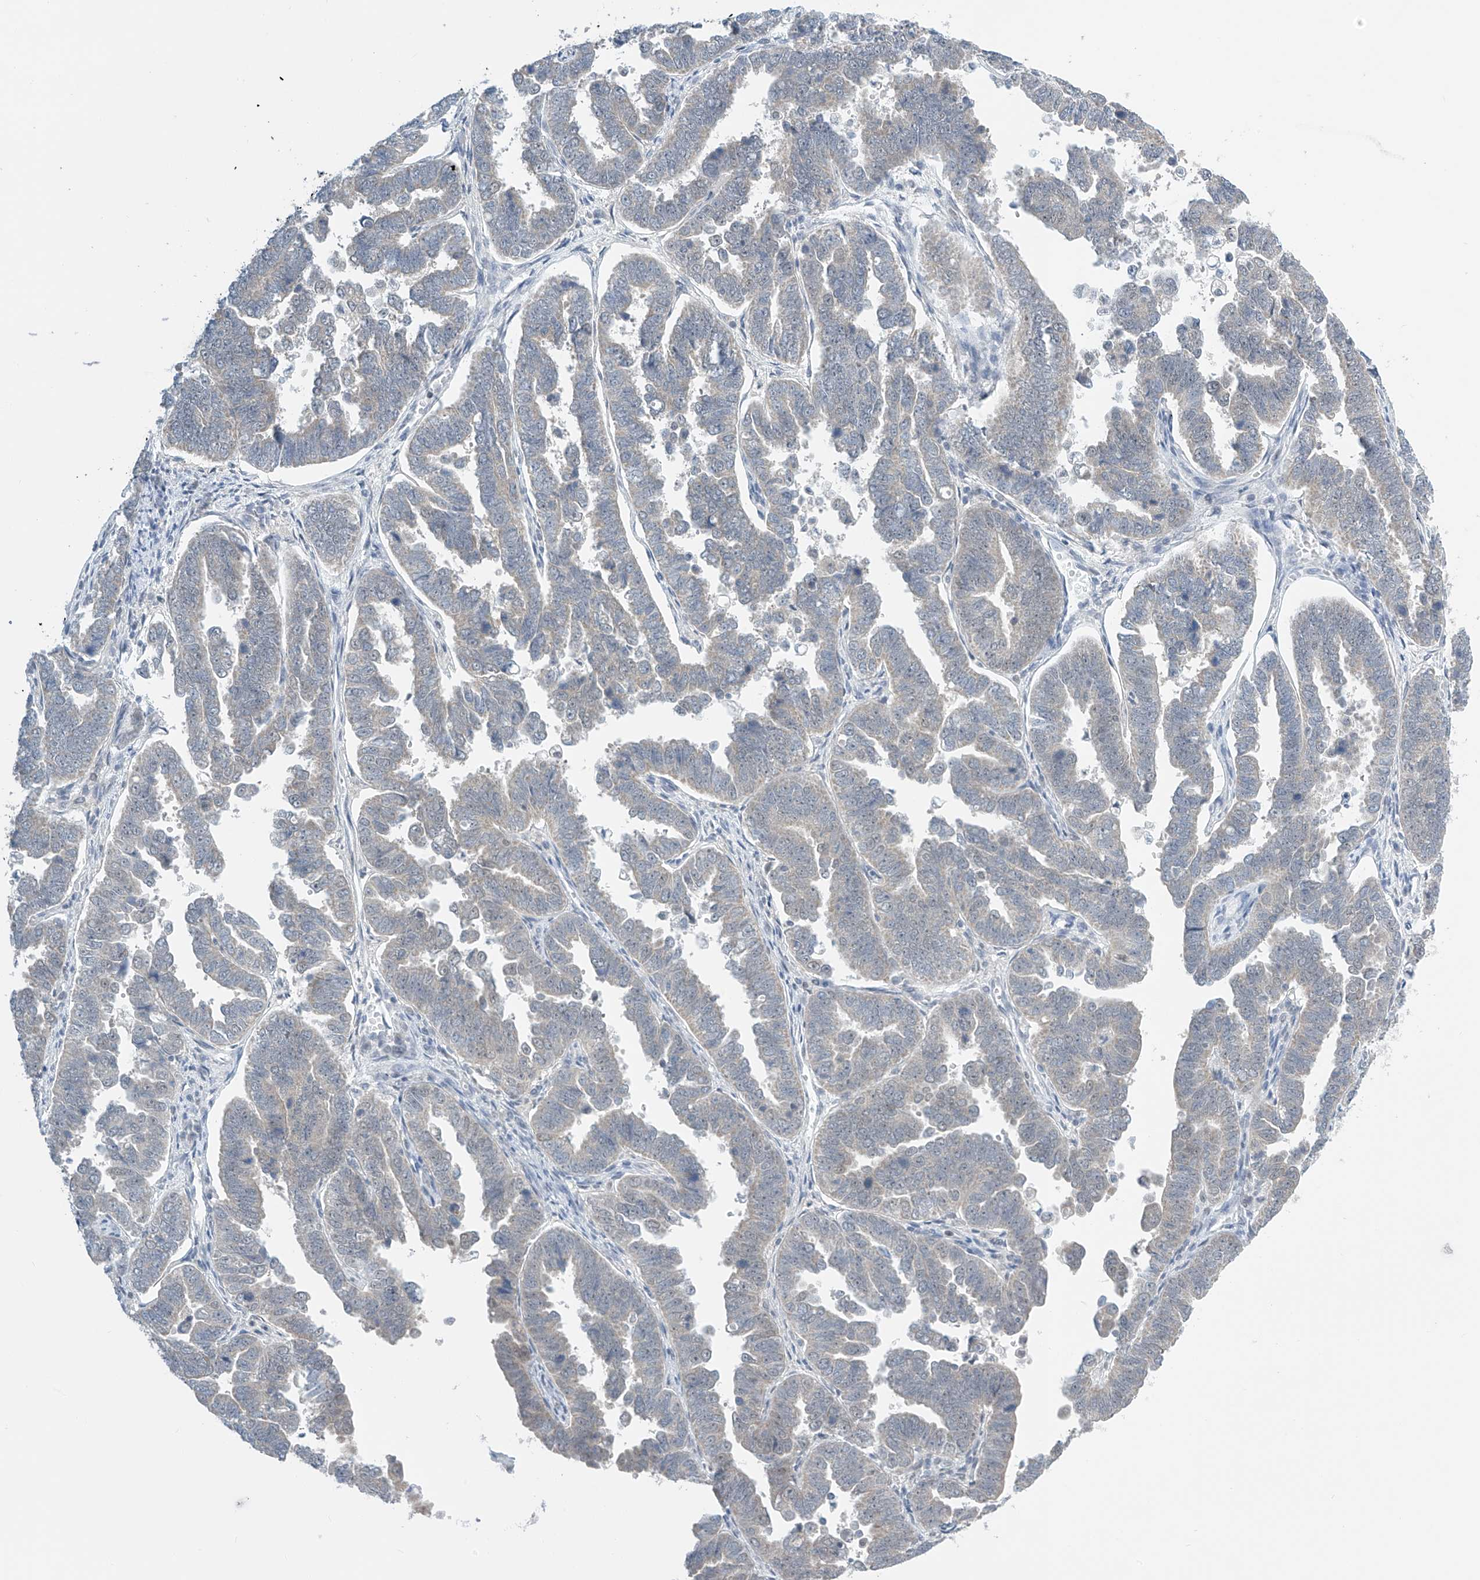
{"staining": {"intensity": "weak", "quantity": "<25%", "location": "cytoplasmic/membranous"}, "tissue": "endometrial cancer", "cell_type": "Tumor cells", "image_type": "cancer", "snomed": [{"axis": "morphology", "description": "Adenocarcinoma, NOS"}, {"axis": "topography", "description": "Endometrium"}], "caption": "Protein analysis of adenocarcinoma (endometrial) displays no significant staining in tumor cells.", "gene": "APLF", "patient": {"sex": "female", "age": 75}}